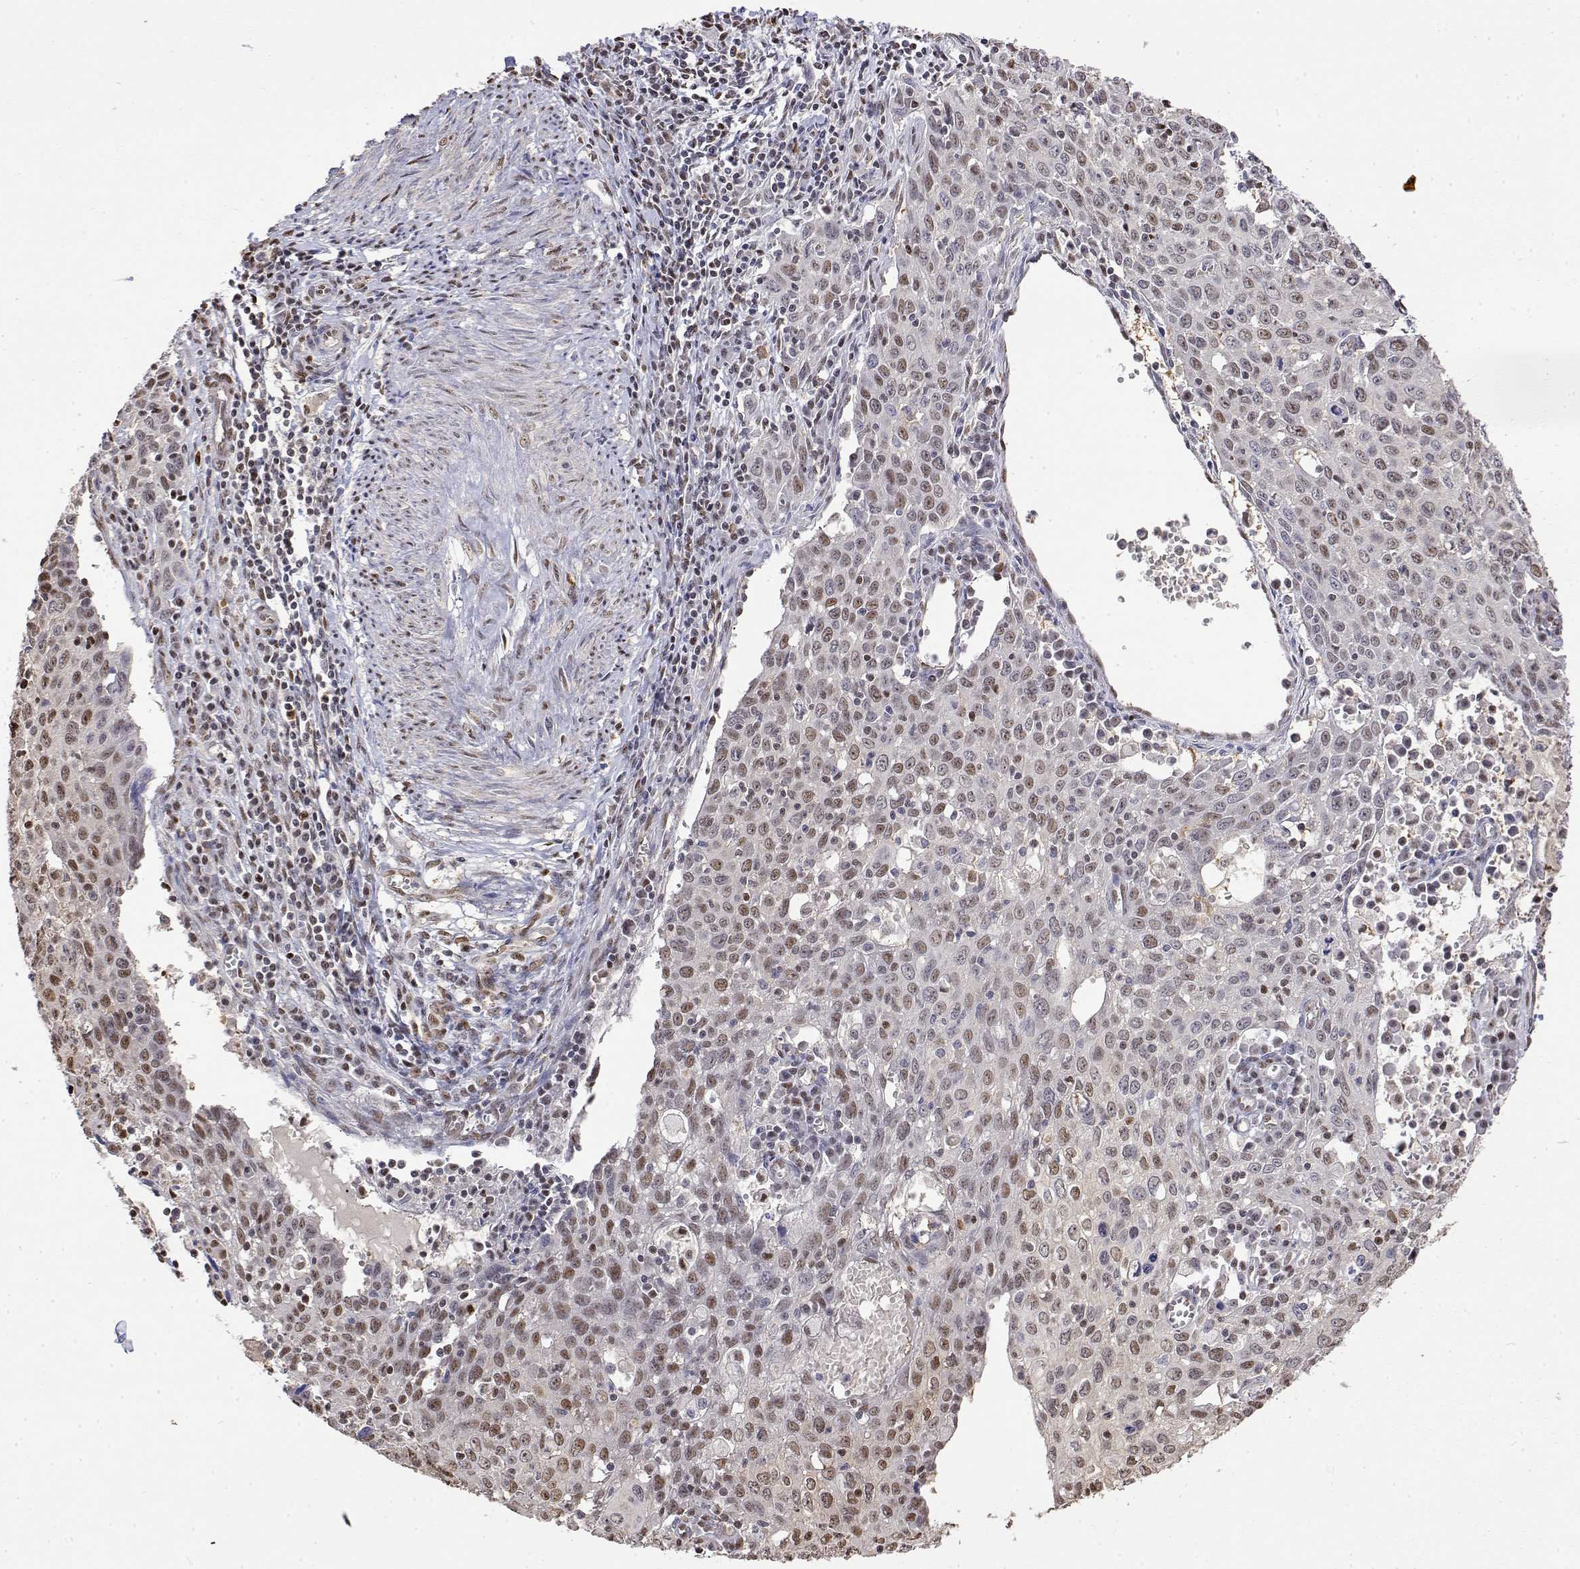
{"staining": {"intensity": "weak", "quantity": "<25%", "location": "nuclear"}, "tissue": "cervical cancer", "cell_type": "Tumor cells", "image_type": "cancer", "snomed": [{"axis": "morphology", "description": "Squamous cell carcinoma, NOS"}, {"axis": "topography", "description": "Cervix"}], "caption": "Tumor cells are negative for protein expression in human squamous cell carcinoma (cervical).", "gene": "TPI1", "patient": {"sex": "female", "age": 38}}